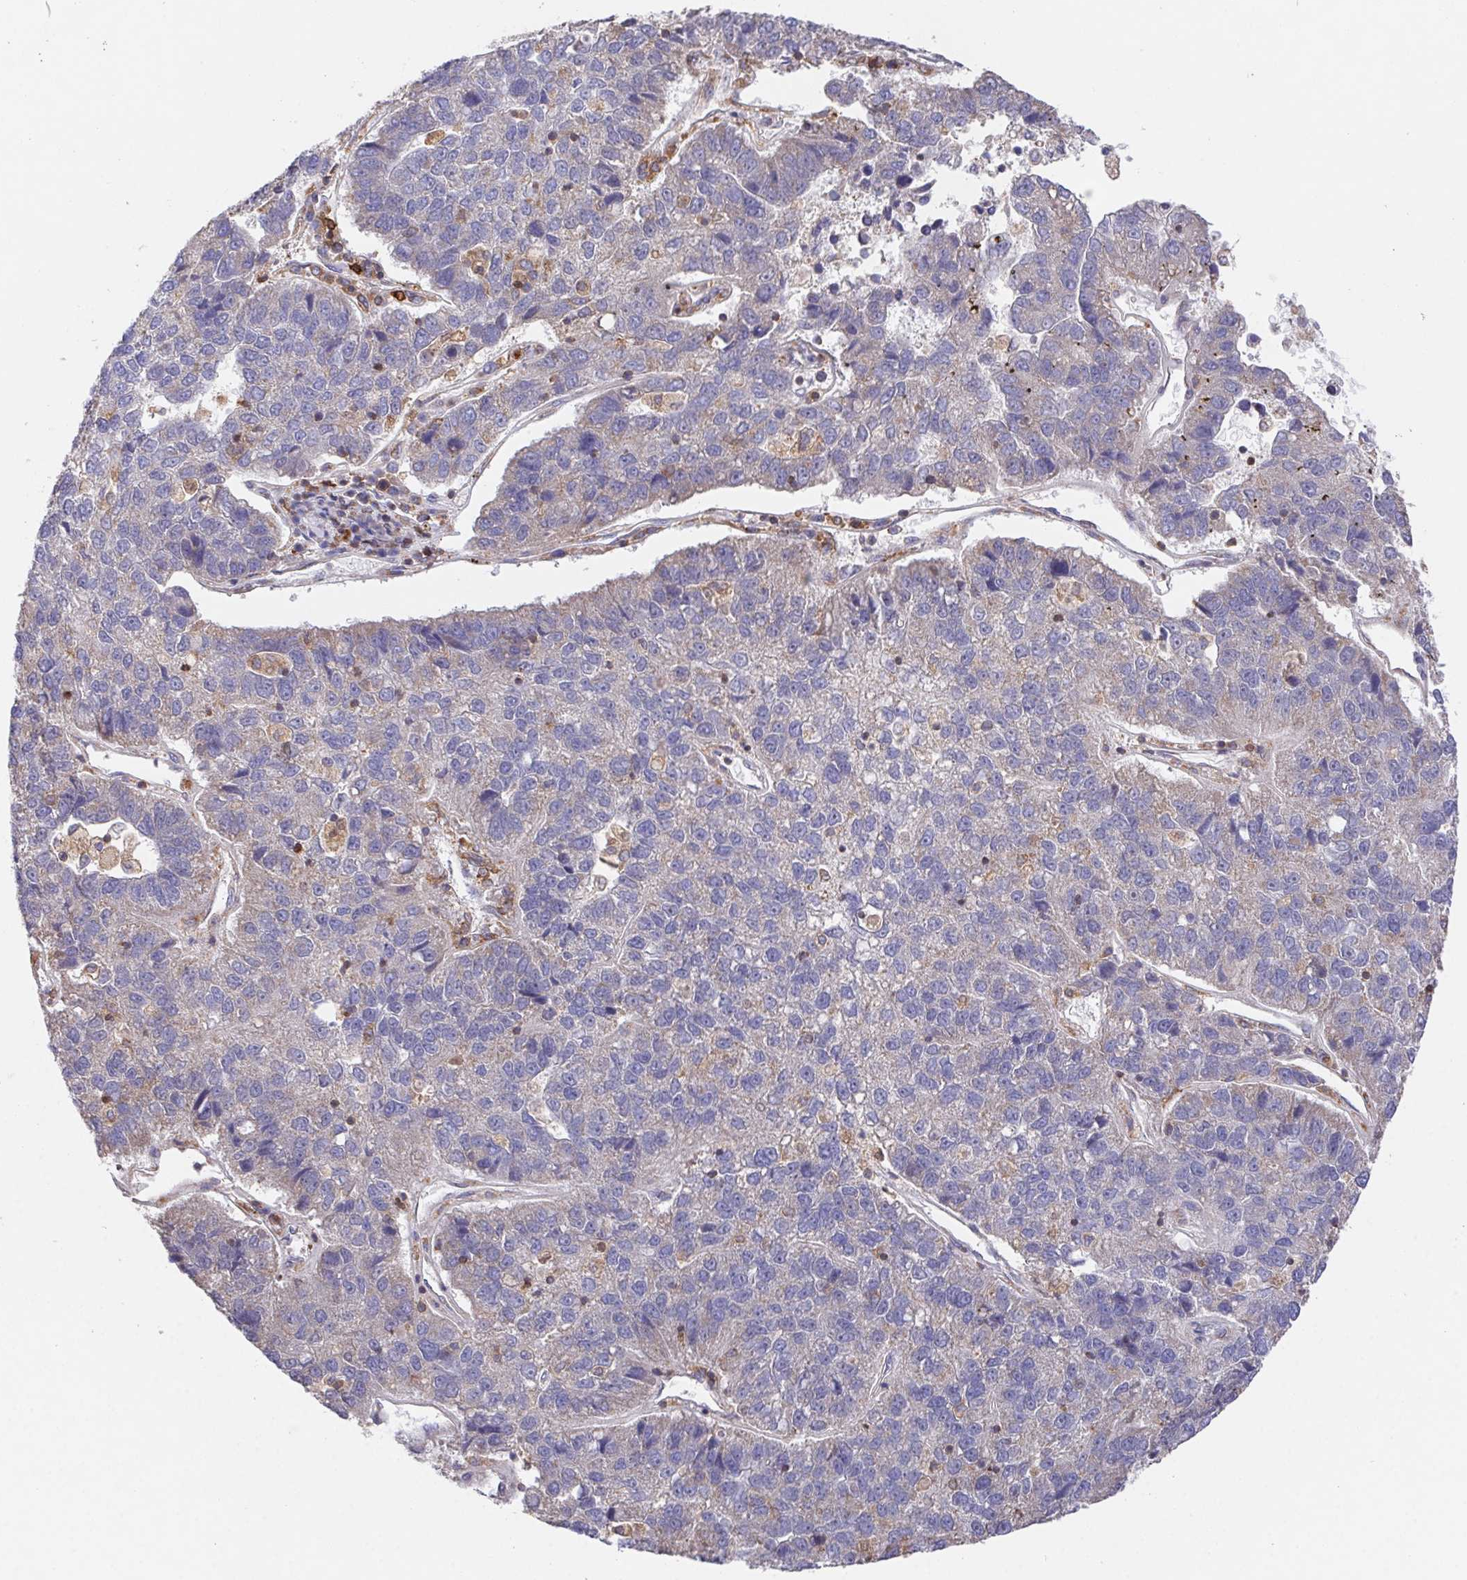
{"staining": {"intensity": "negative", "quantity": "none", "location": "none"}, "tissue": "pancreatic cancer", "cell_type": "Tumor cells", "image_type": "cancer", "snomed": [{"axis": "morphology", "description": "Adenocarcinoma, NOS"}, {"axis": "topography", "description": "Pancreas"}], "caption": "Tumor cells are negative for brown protein staining in pancreatic cancer.", "gene": "FAM241A", "patient": {"sex": "female", "age": 61}}